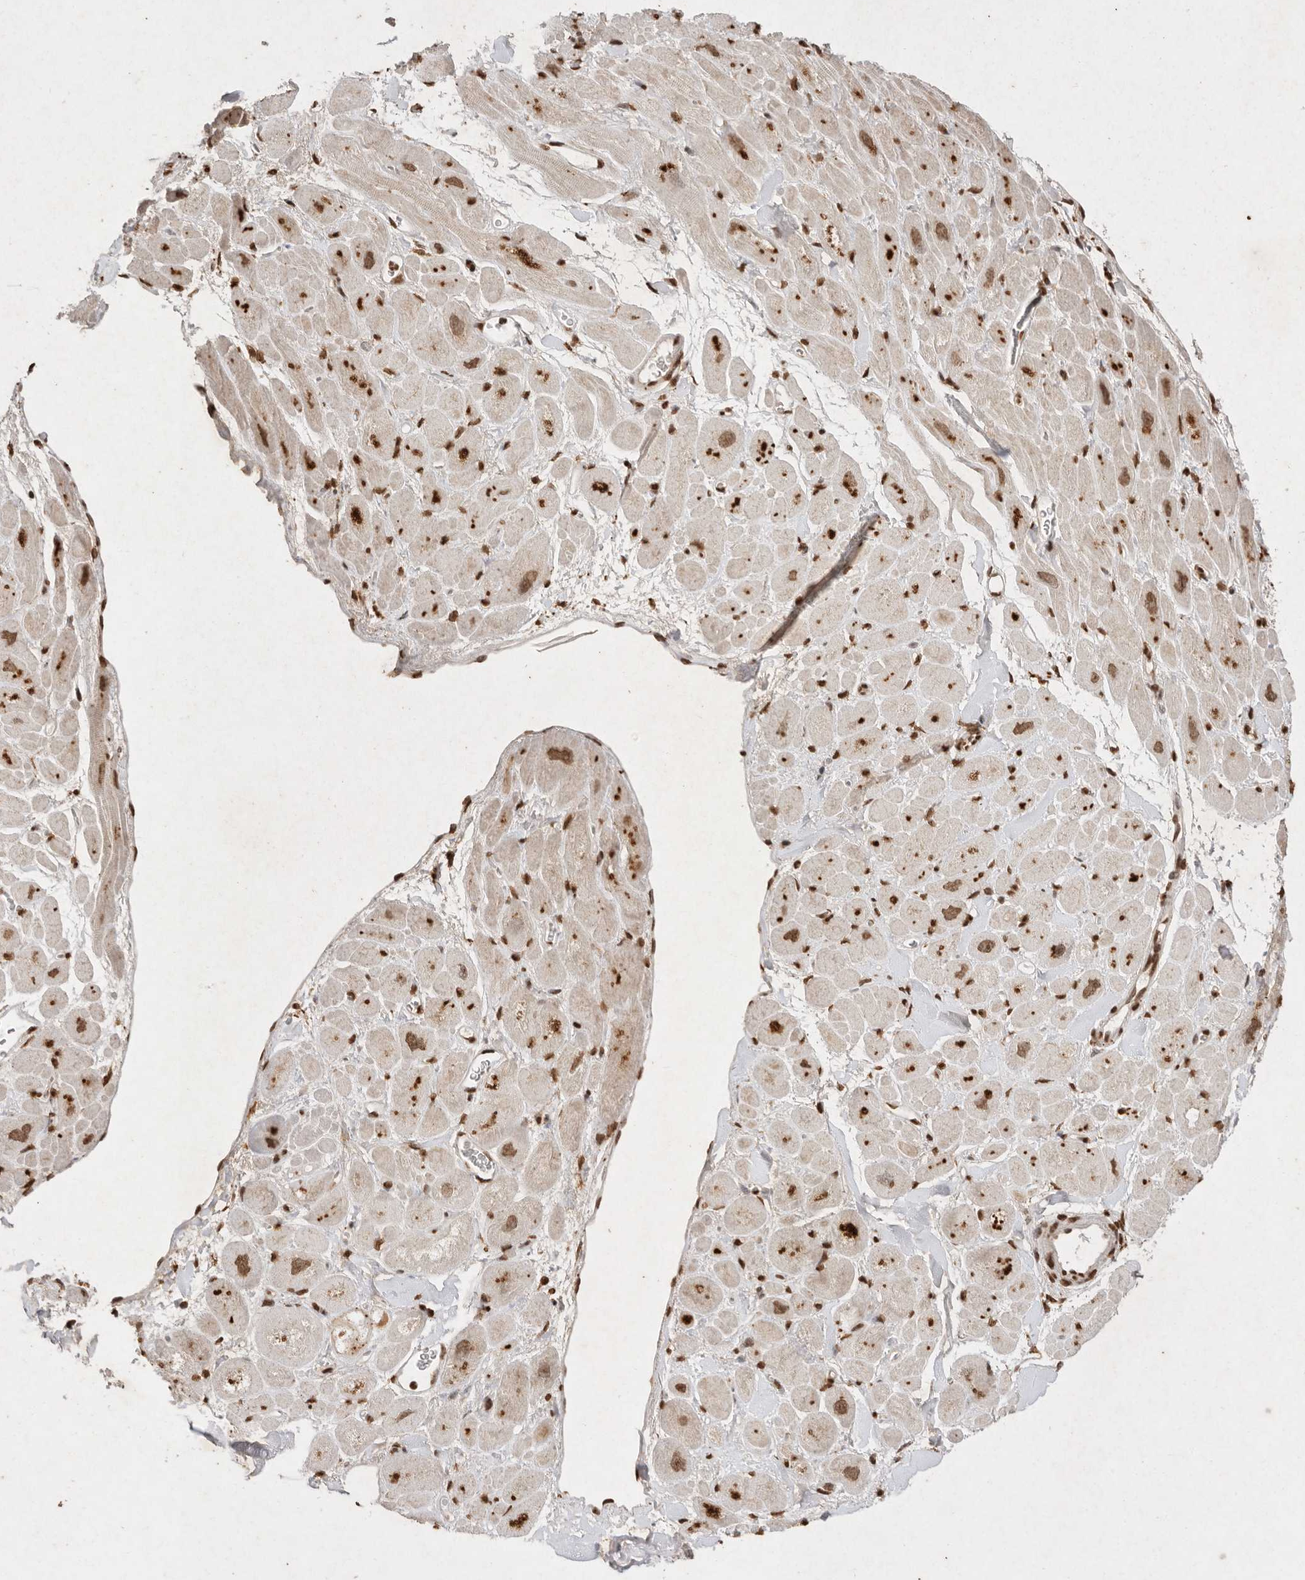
{"staining": {"intensity": "strong", "quantity": ">75%", "location": "cytoplasmic/membranous,nuclear"}, "tissue": "heart muscle", "cell_type": "Cardiomyocytes", "image_type": "normal", "snomed": [{"axis": "morphology", "description": "Normal tissue, NOS"}, {"axis": "topography", "description": "Heart"}], "caption": "An immunohistochemistry photomicrograph of benign tissue is shown. Protein staining in brown highlights strong cytoplasmic/membranous,nuclear positivity in heart muscle within cardiomyocytes.", "gene": "NKX3", "patient": {"sex": "male", "age": 49}}